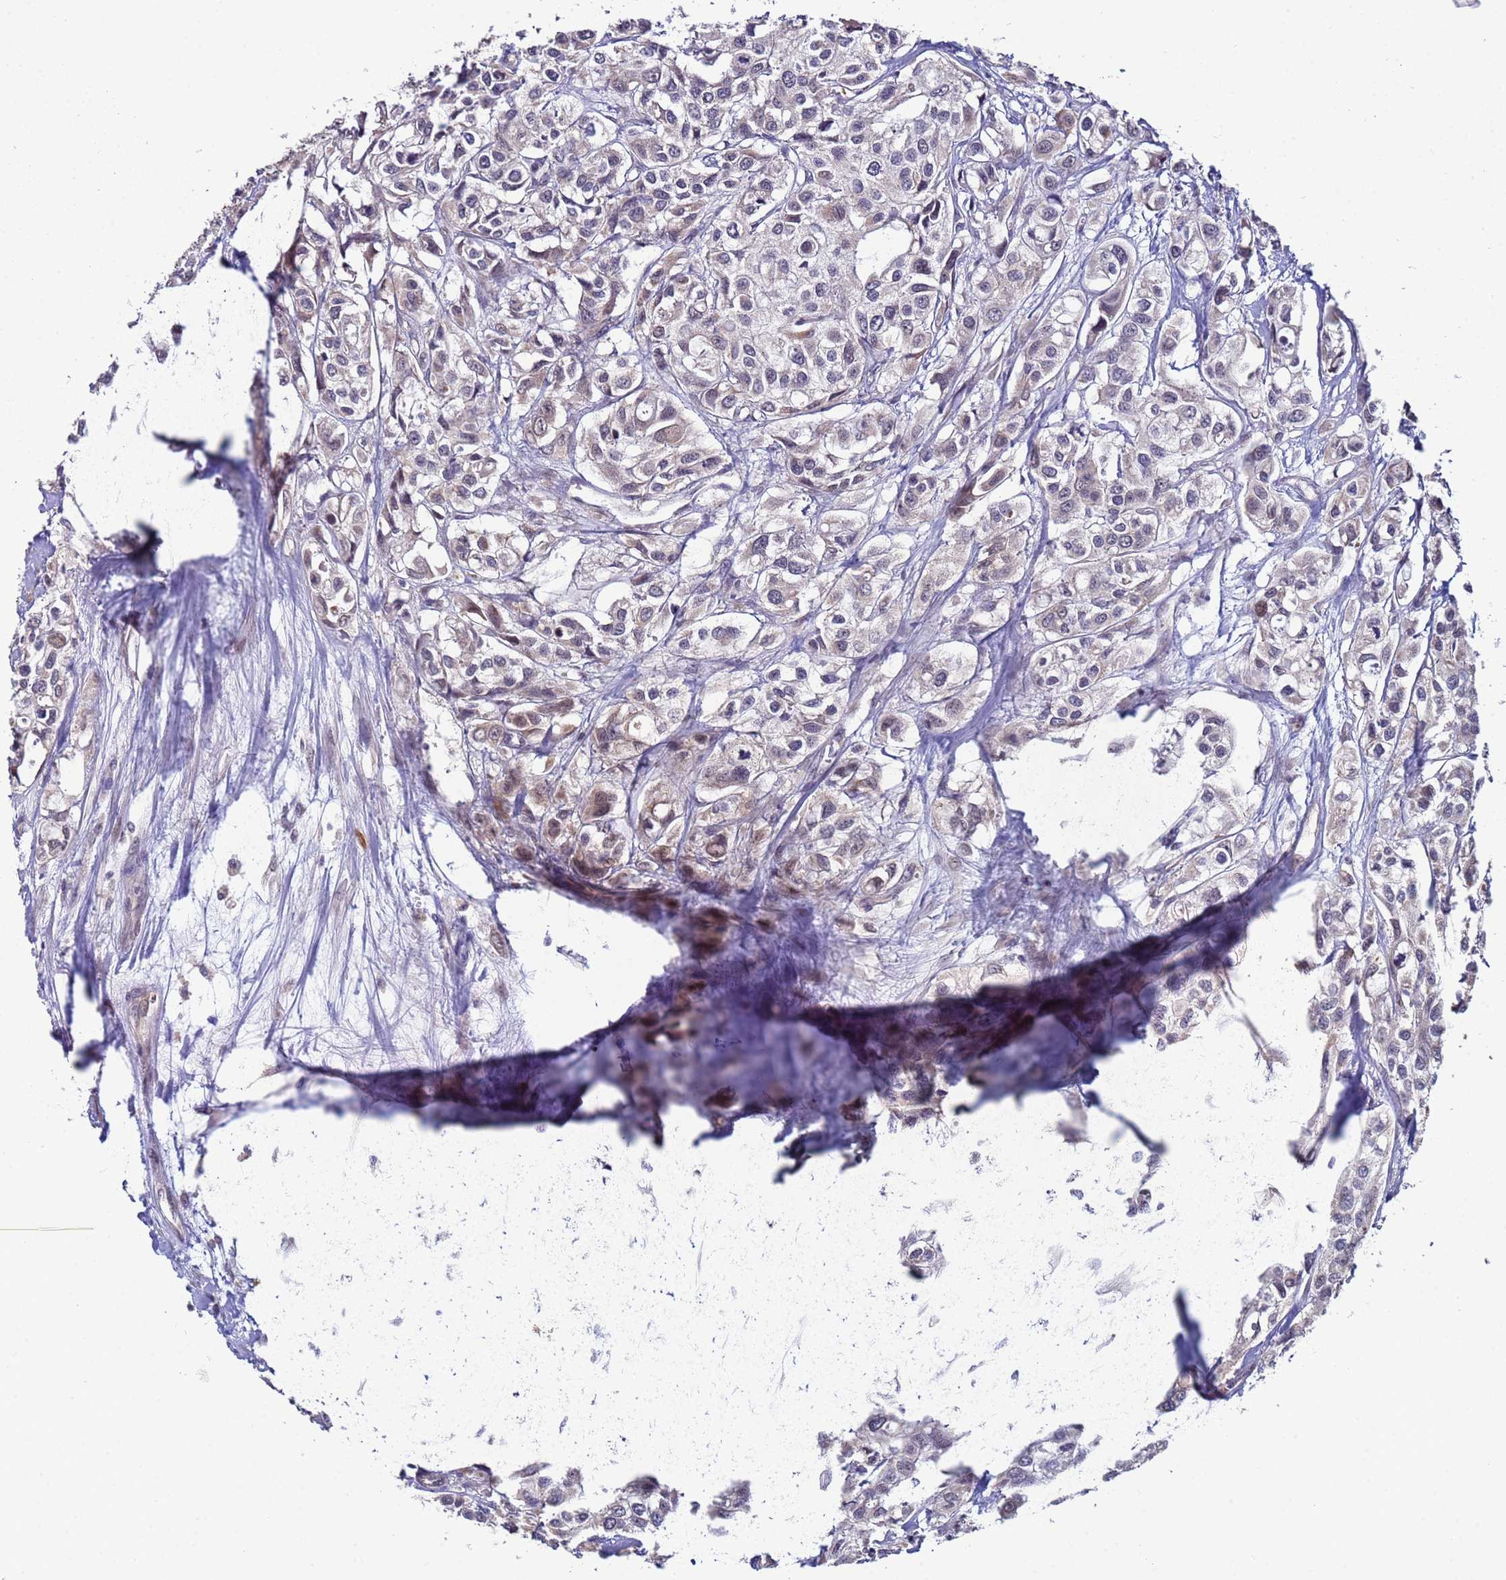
{"staining": {"intensity": "weak", "quantity": "25%-75%", "location": "cytoplasmic/membranous,nuclear"}, "tissue": "urothelial cancer", "cell_type": "Tumor cells", "image_type": "cancer", "snomed": [{"axis": "morphology", "description": "Urothelial carcinoma, High grade"}, {"axis": "topography", "description": "Urinary bladder"}], "caption": "Urothelial carcinoma (high-grade) tissue demonstrates weak cytoplasmic/membranous and nuclear staining in approximately 25%-75% of tumor cells", "gene": "CLHC1", "patient": {"sex": "male", "age": 67}}